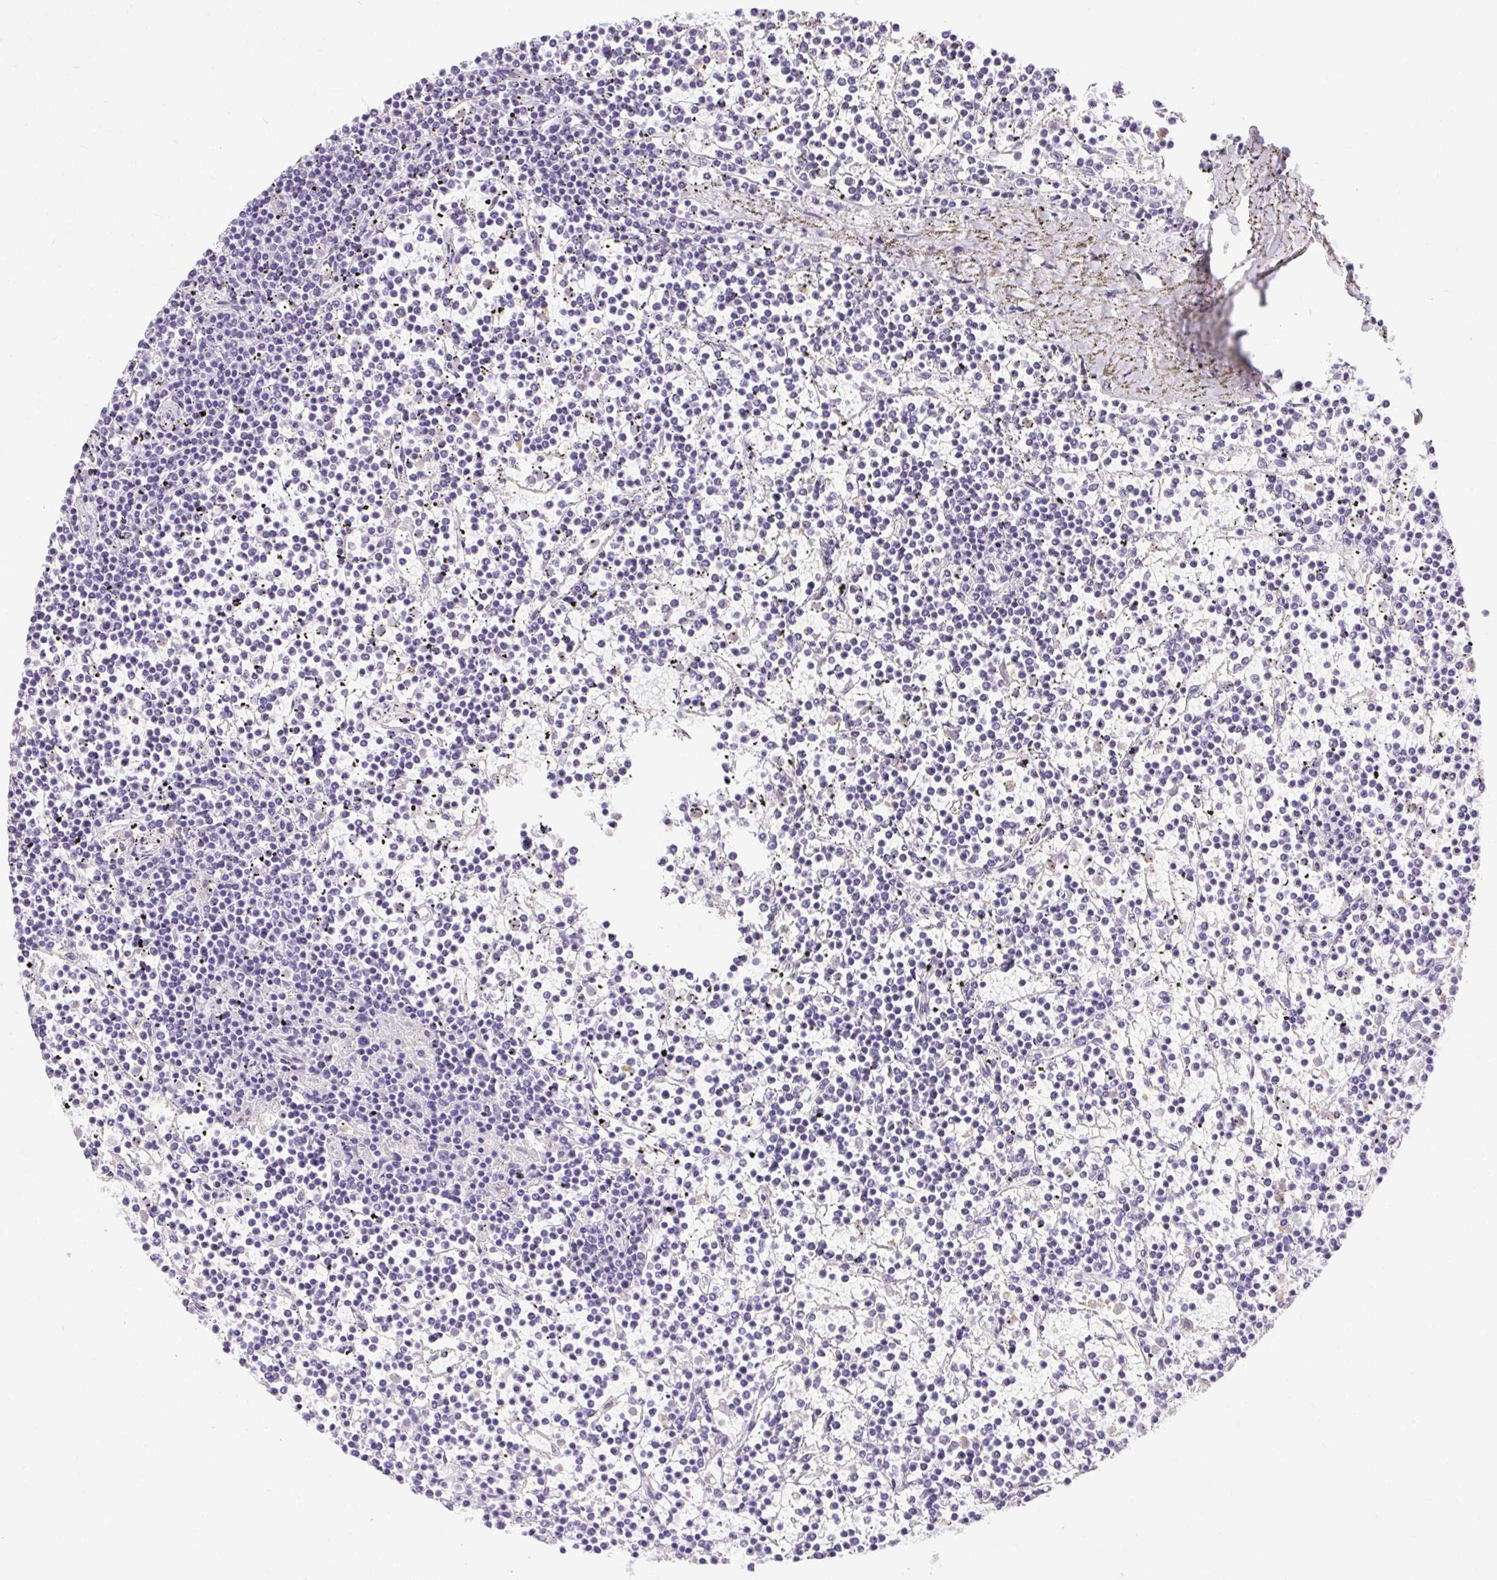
{"staining": {"intensity": "negative", "quantity": "none", "location": "none"}, "tissue": "lymphoma", "cell_type": "Tumor cells", "image_type": "cancer", "snomed": [{"axis": "morphology", "description": "Malignant lymphoma, non-Hodgkin's type, Low grade"}, {"axis": "topography", "description": "Spleen"}], "caption": "Immunohistochemical staining of human lymphoma reveals no significant expression in tumor cells. (DAB IHC with hematoxylin counter stain).", "gene": "SHCBP1L", "patient": {"sex": "female", "age": 19}}